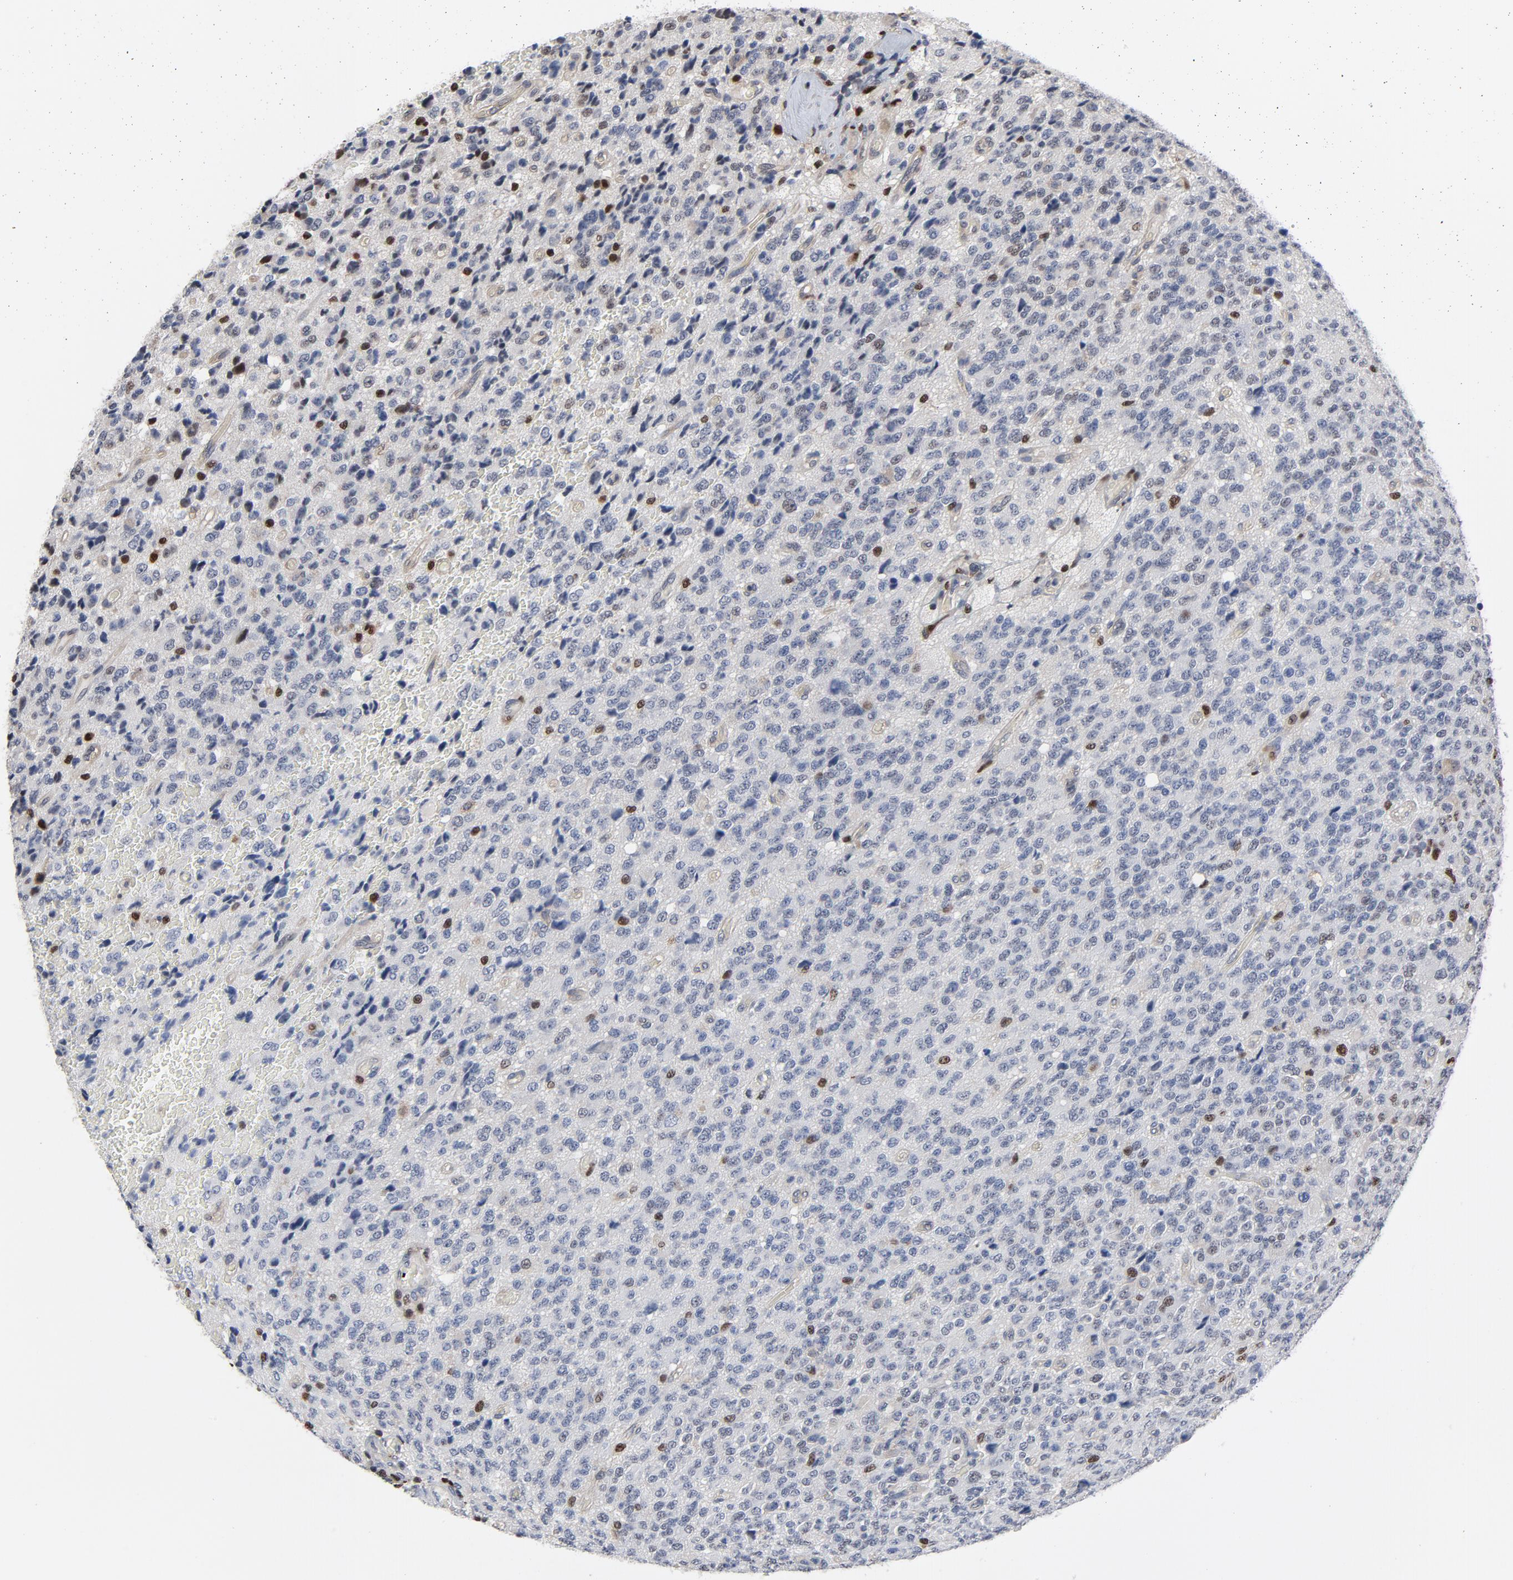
{"staining": {"intensity": "strong", "quantity": "<25%", "location": "nuclear"}, "tissue": "glioma", "cell_type": "Tumor cells", "image_type": "cancer", "snomed": [{"axis": "morphology", "description": "Glioma, malignant, High grade"}, {"axis": "topography", "description": "pancreas cauda"}], "caption": "An IHC histopathology image of neoplastic tissue is shown. Protein staining in brown shows strong nuclear positivity in malignant glioma (high-grade) within tumor cells.", "gene": "NFKB1", "patient": {"sex": "male", "age": 60}}